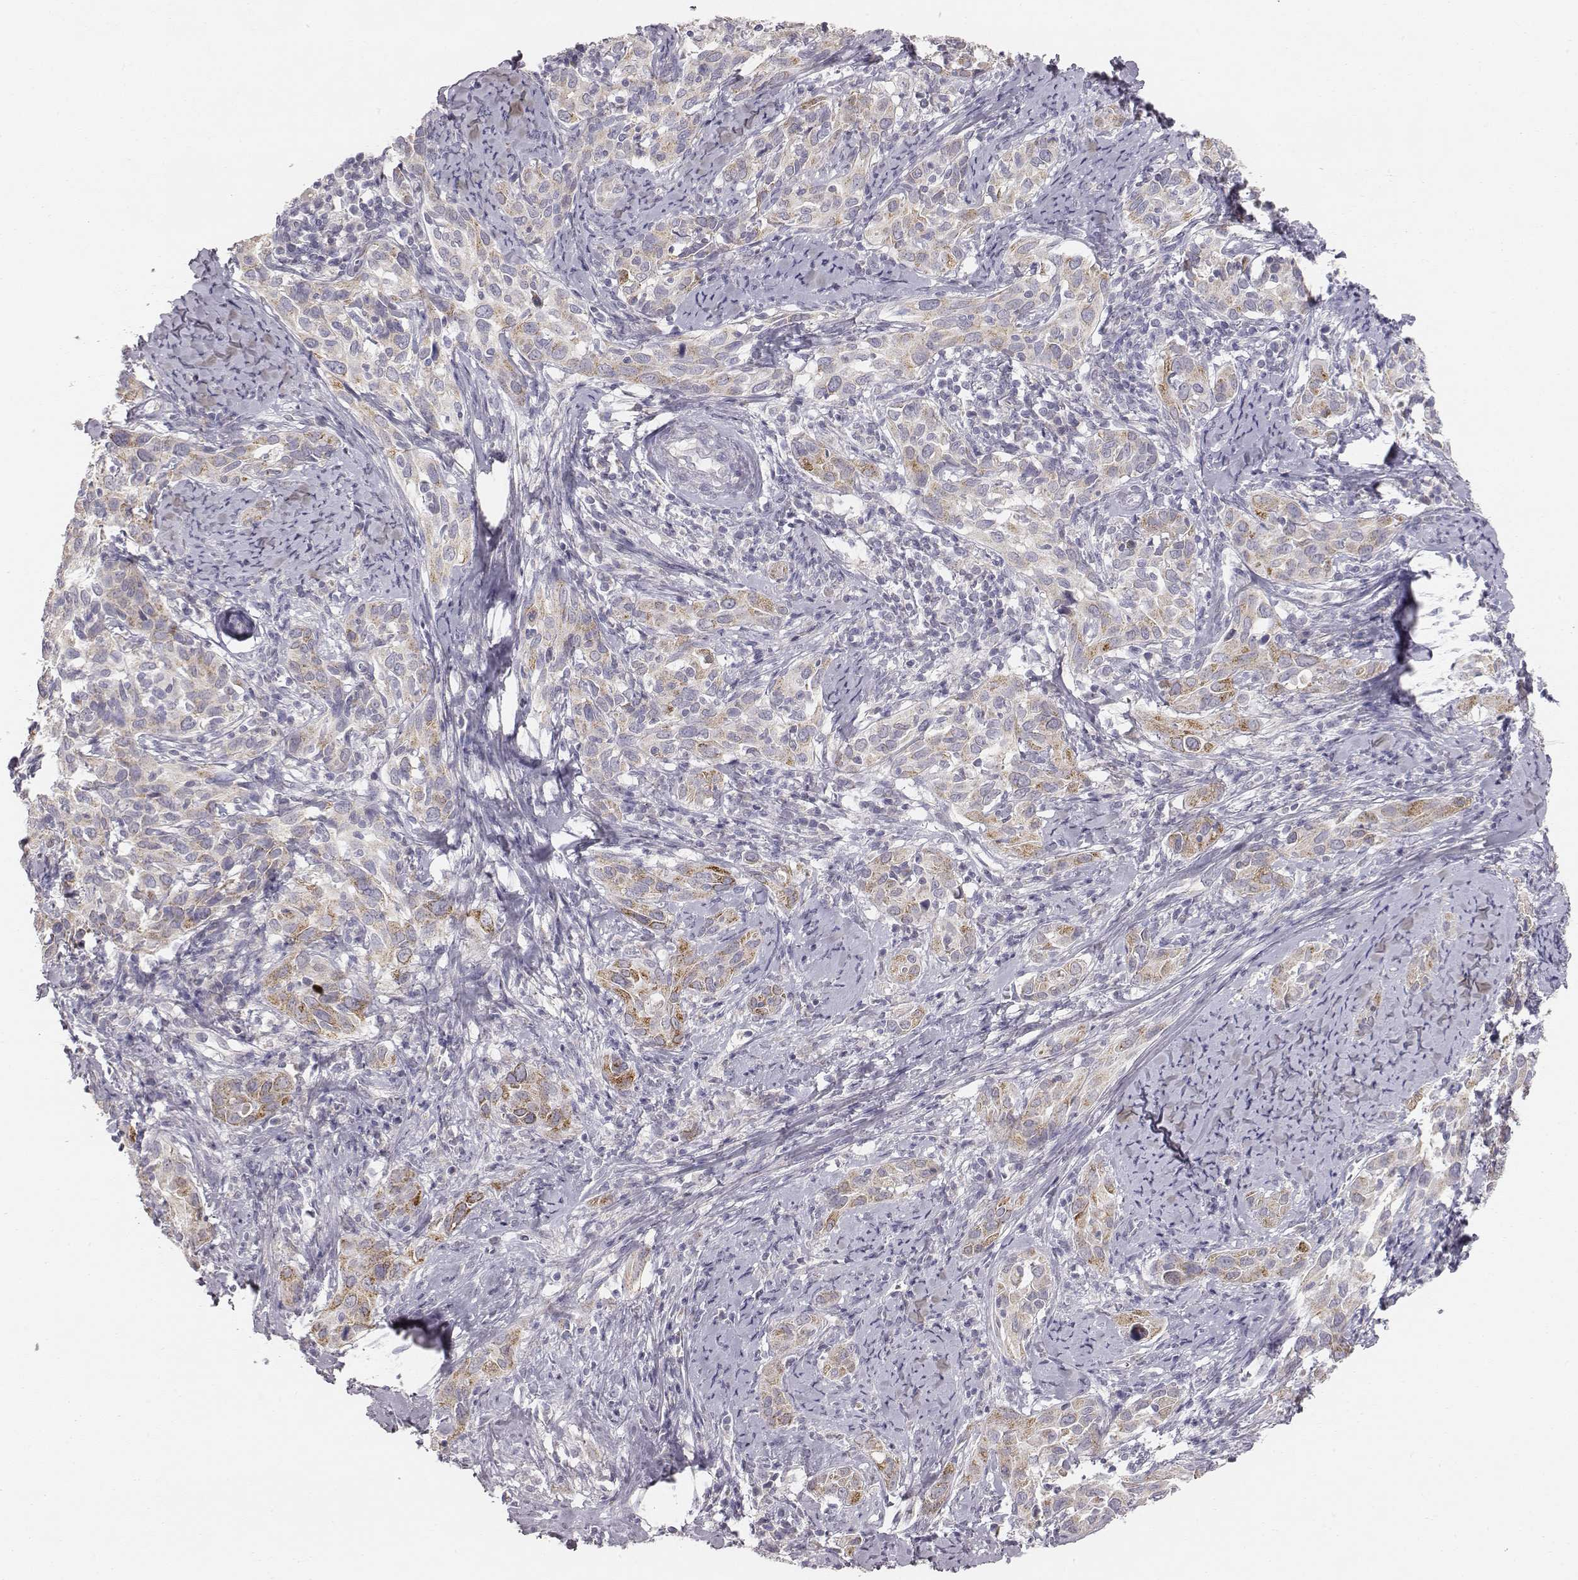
{"staining": {"intensity": "weak", "quantity": "25%-75%", "location": "cytoplasmic/membranous"}, "tissue": "cervical cancer", "cell_type": "Tumor cells", "image_type": "cancer", "snomed": [{"axis": "morphology", "description": "Squamous cell carcinoma, NOS"}, {"axis": "topography", "description": "Cervix"}], "caption": "Immunohistochemical staining of human cervical cancer exhibits weak cytoplasmic/membranous protein positivity in approximately 25%-75% of tumor cells. (IHC, brightfield microscopy, high magnification).", "gene": "ABCD3", "patient": {"sex": "female", "age": 51}}